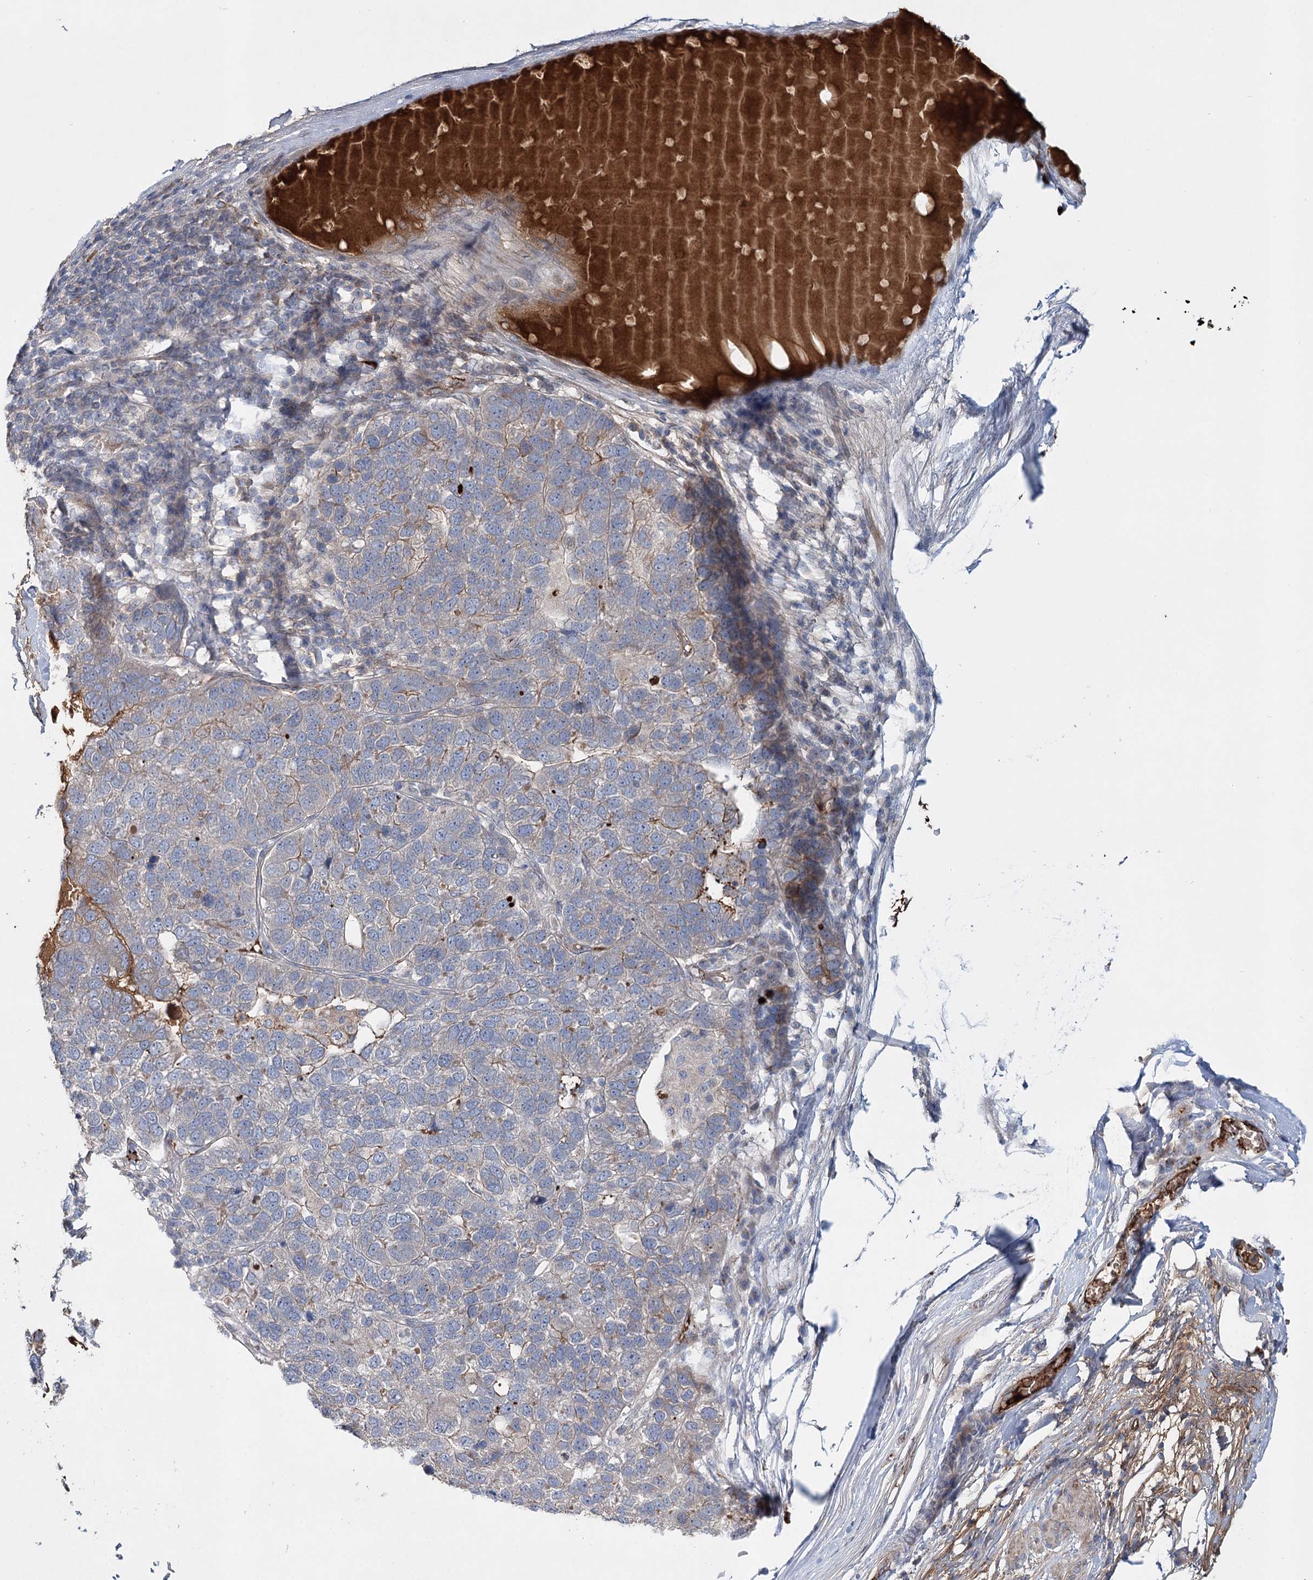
{"staining": {"intensity": "negative", "quantity": "none", "location": "none"}, "tissue": "pancreatic cancer", "cell_type": "Tumor cells", "image_type": "cancer", "snomed": [{"axis": "morphology", "description": "Adenocarcinoma, NOS"}, {"axis": "topography", "description": "Pancreas"}], "caption": "Immunohistochemistry of adenocarcinoma (pancreatic) exhibits no expression in tumor cells. The staining is performed using DAB (3,3'-diaminobenzidine) brown chromogen with nuclei counter-stained in using hematoxylin.", "gene": "ALKBH8", "patient": {"sex": "female", "age": 61}}